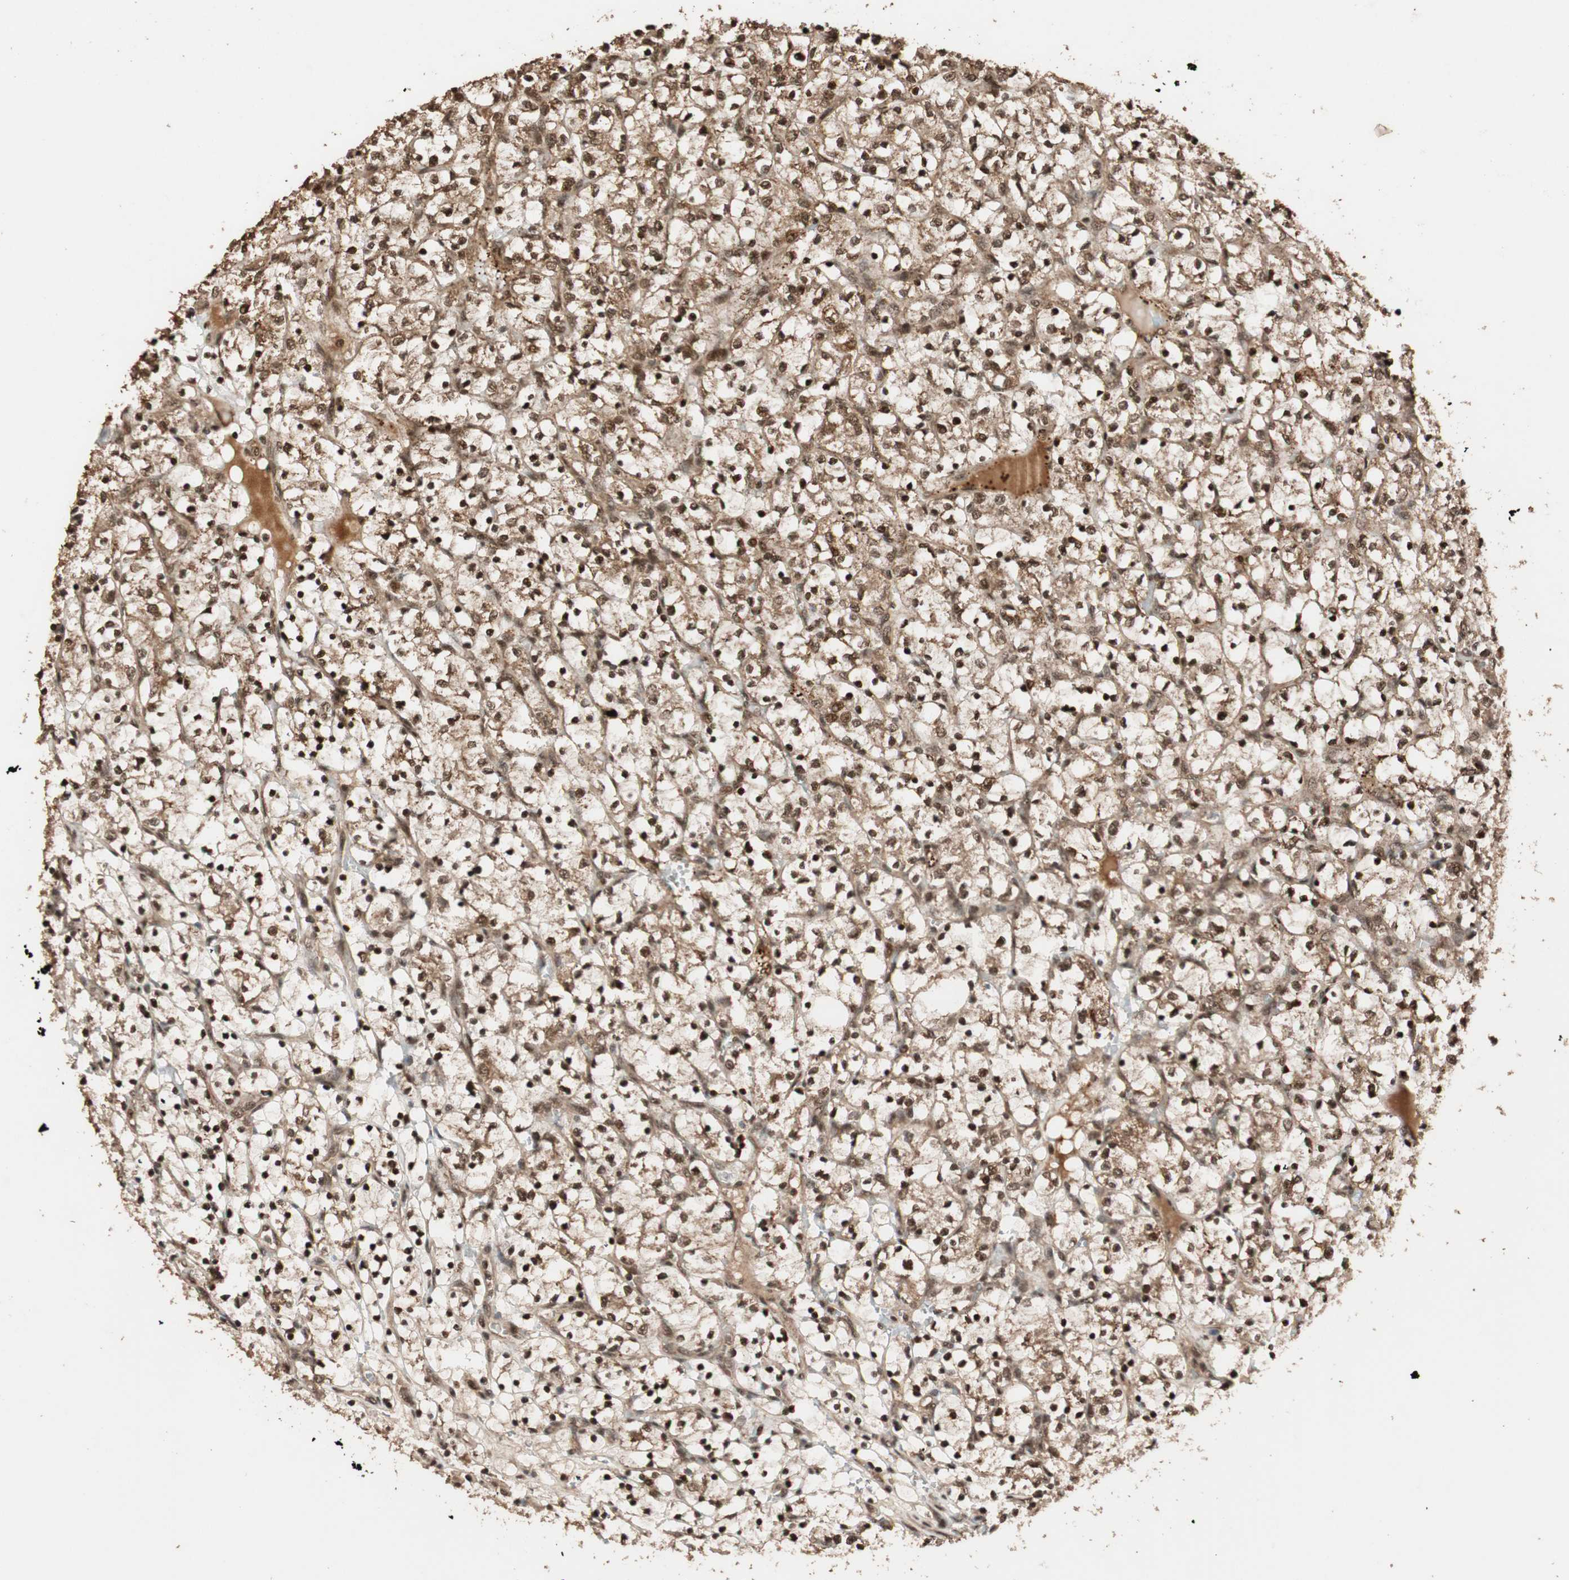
{"staining": {"intensity": "strong", "quantity": ">75%", "location": "cytoplasmic/membranous,nuclear"}, "tissue": "renal cancer", "cell_type": "Tumor cells", "image_type": "cancer", "snomed": [{"axis": "morphology", "description": "Adenocarcinoma, NOS"}, {"axis": "topography", "description": "Kidney"}], "caption": "About >75% of tumor cells in renal cancer demonstrate strong cytoplasmic/membranous and nuclear protein staining as visualized by brown immunohistochemical staining.", "gene": "ALKBH5", "patient": {"sex": "female", "age": 69}}